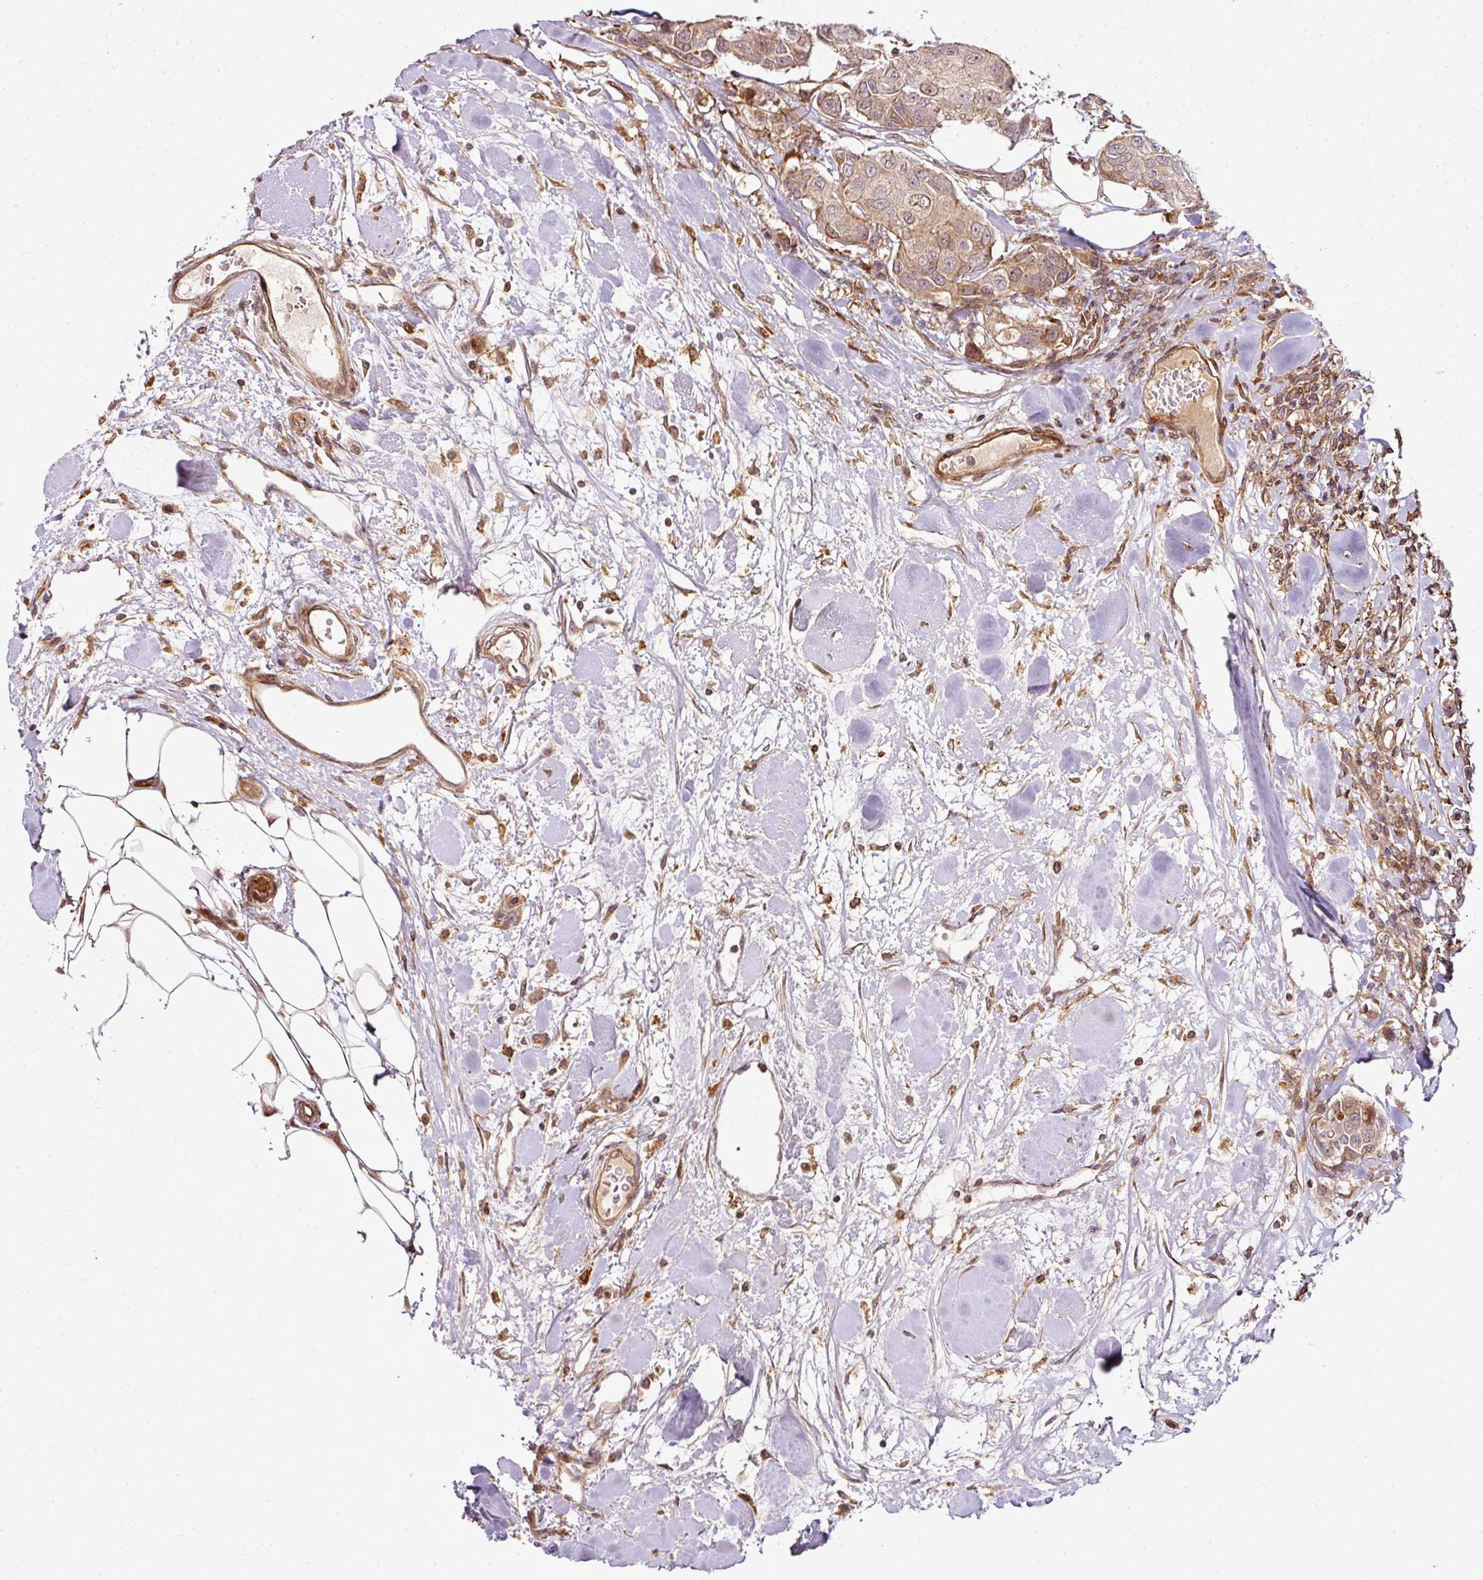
{"staining": {"intensity": "weak", "quantity": ">75%", "location": "cytoplasmic/membranous,nuclear"}, "tissue": "breast cancer", "cell_type": "Tumor cells", "image_type": "cancer", "snomed": [{"axis": "morphology", "description": "Duct carcinoma"}, {"axis": "topography", "description": "Breast"}, {"axis": "topography", "description": "Lymph node"}], "caption": "High-magnification brightfield microscopy of intraductal carcinoma (breast) stained with DAB (3,3'-diaminobenzidine) (brown) and counterstained with hematoxylin (blue). tumor cells exhibit weak cytoplasmic/membranous and nuclear staining is appreciated in about>75% of cells. The staining was performed using DAB (3,3'-diaminobenzidine), with brown indicating positive protein expression. Nuclei are stained blue with hematoxylin.", "gene": "ATAT1", "patient": {"sex": "female", "age": 80}}